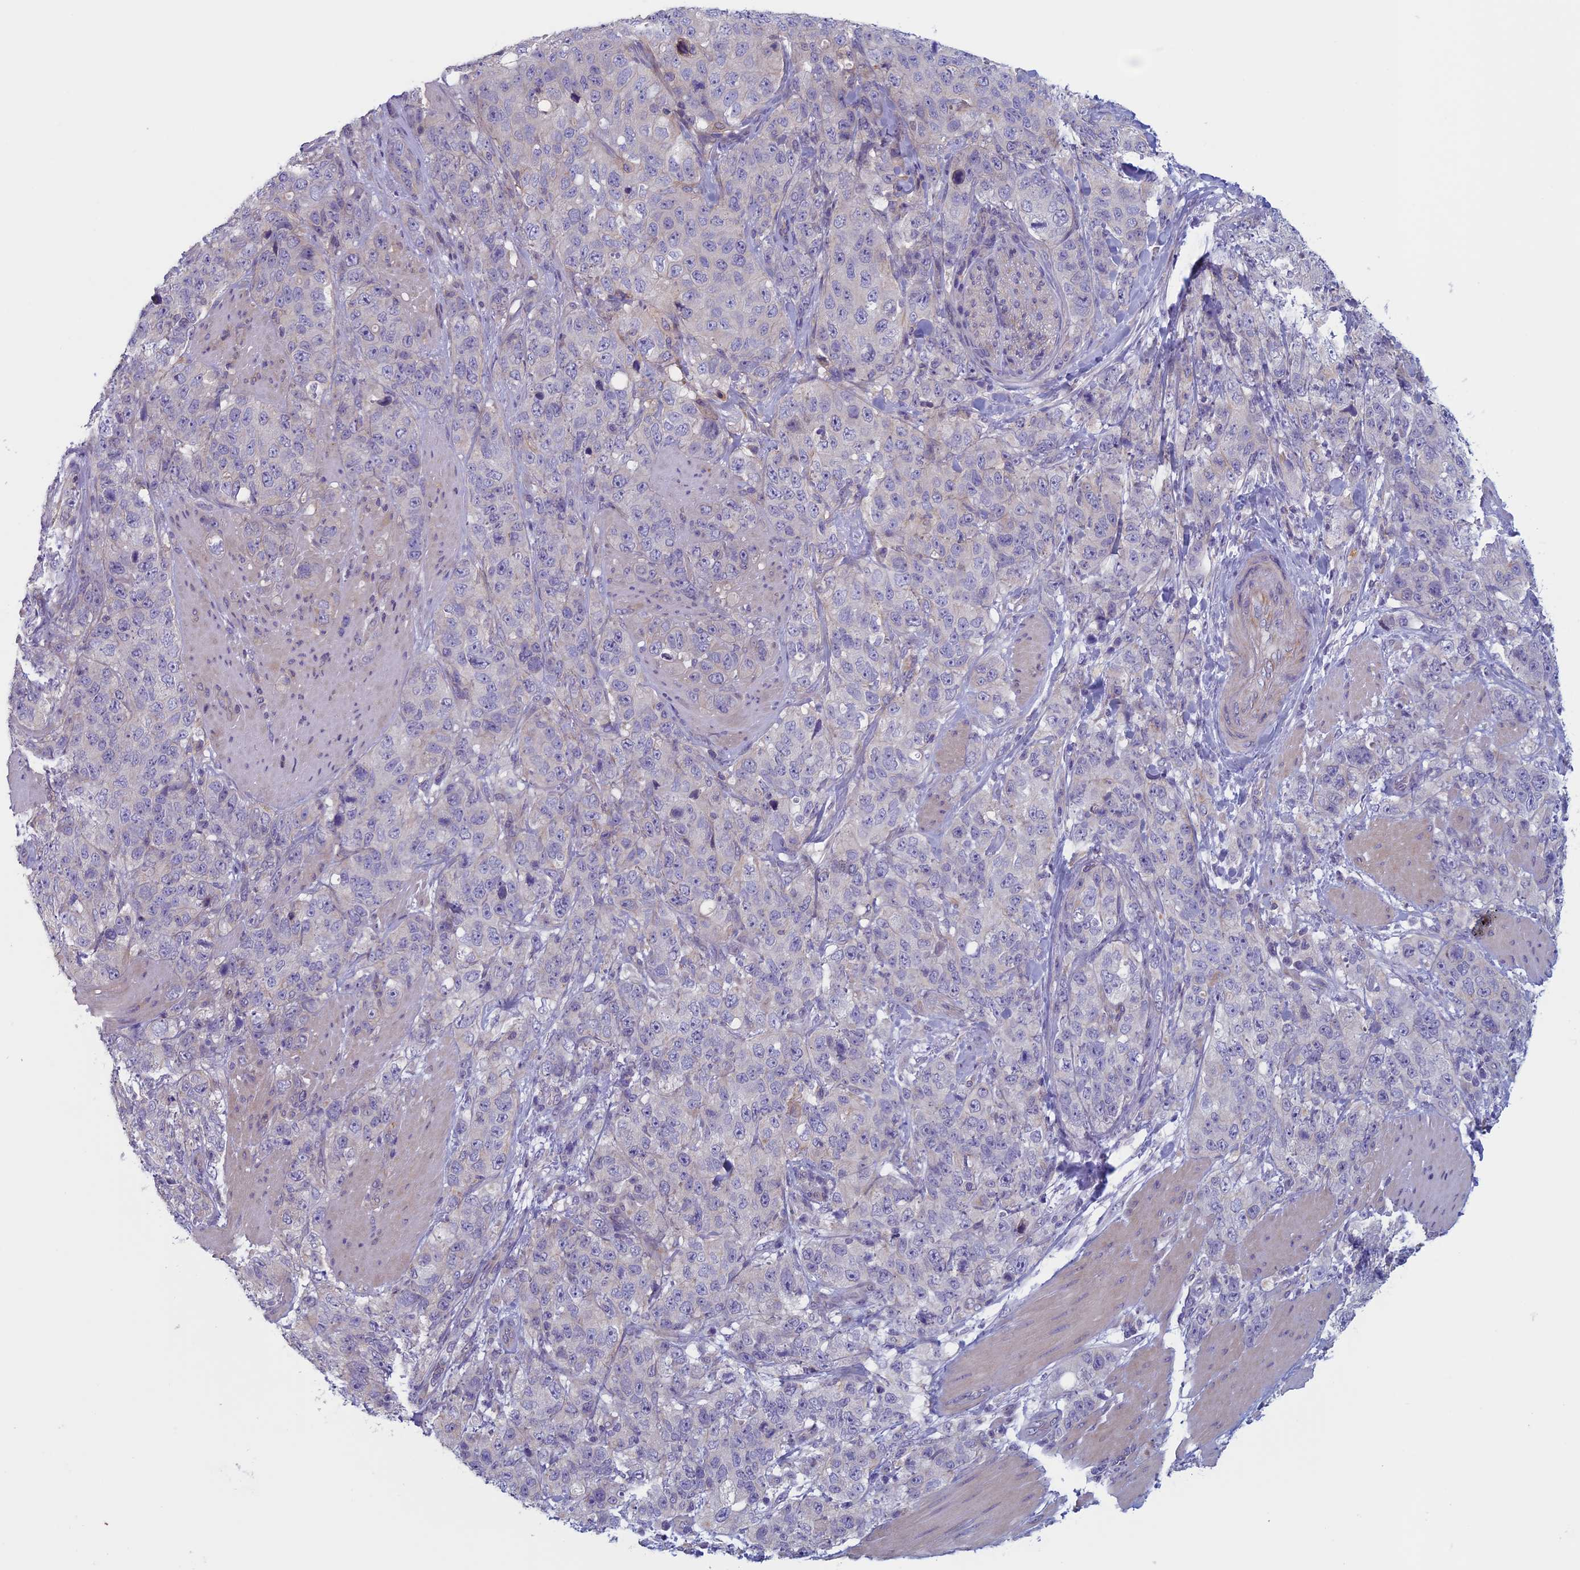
{"staining": {"intensity": "negative", "quantity": "none", "location": "none"}, "tissue": "stomach cancer", "cell_type": "Tumor cells", "image_type": "cancer", "snomed": [{"axis": "morphology", "description": "Adenocarcinoma, NOS"}, {"axis": "topography", "description": "Stomach"}], "caption": "Human adenocarcinoma (stomach) stained for a protein using immunohistochemistry exhibits no positivity in tumor cells.", "gene": "CNOT6L", "patient": {"sex": "male", "age": 48}}